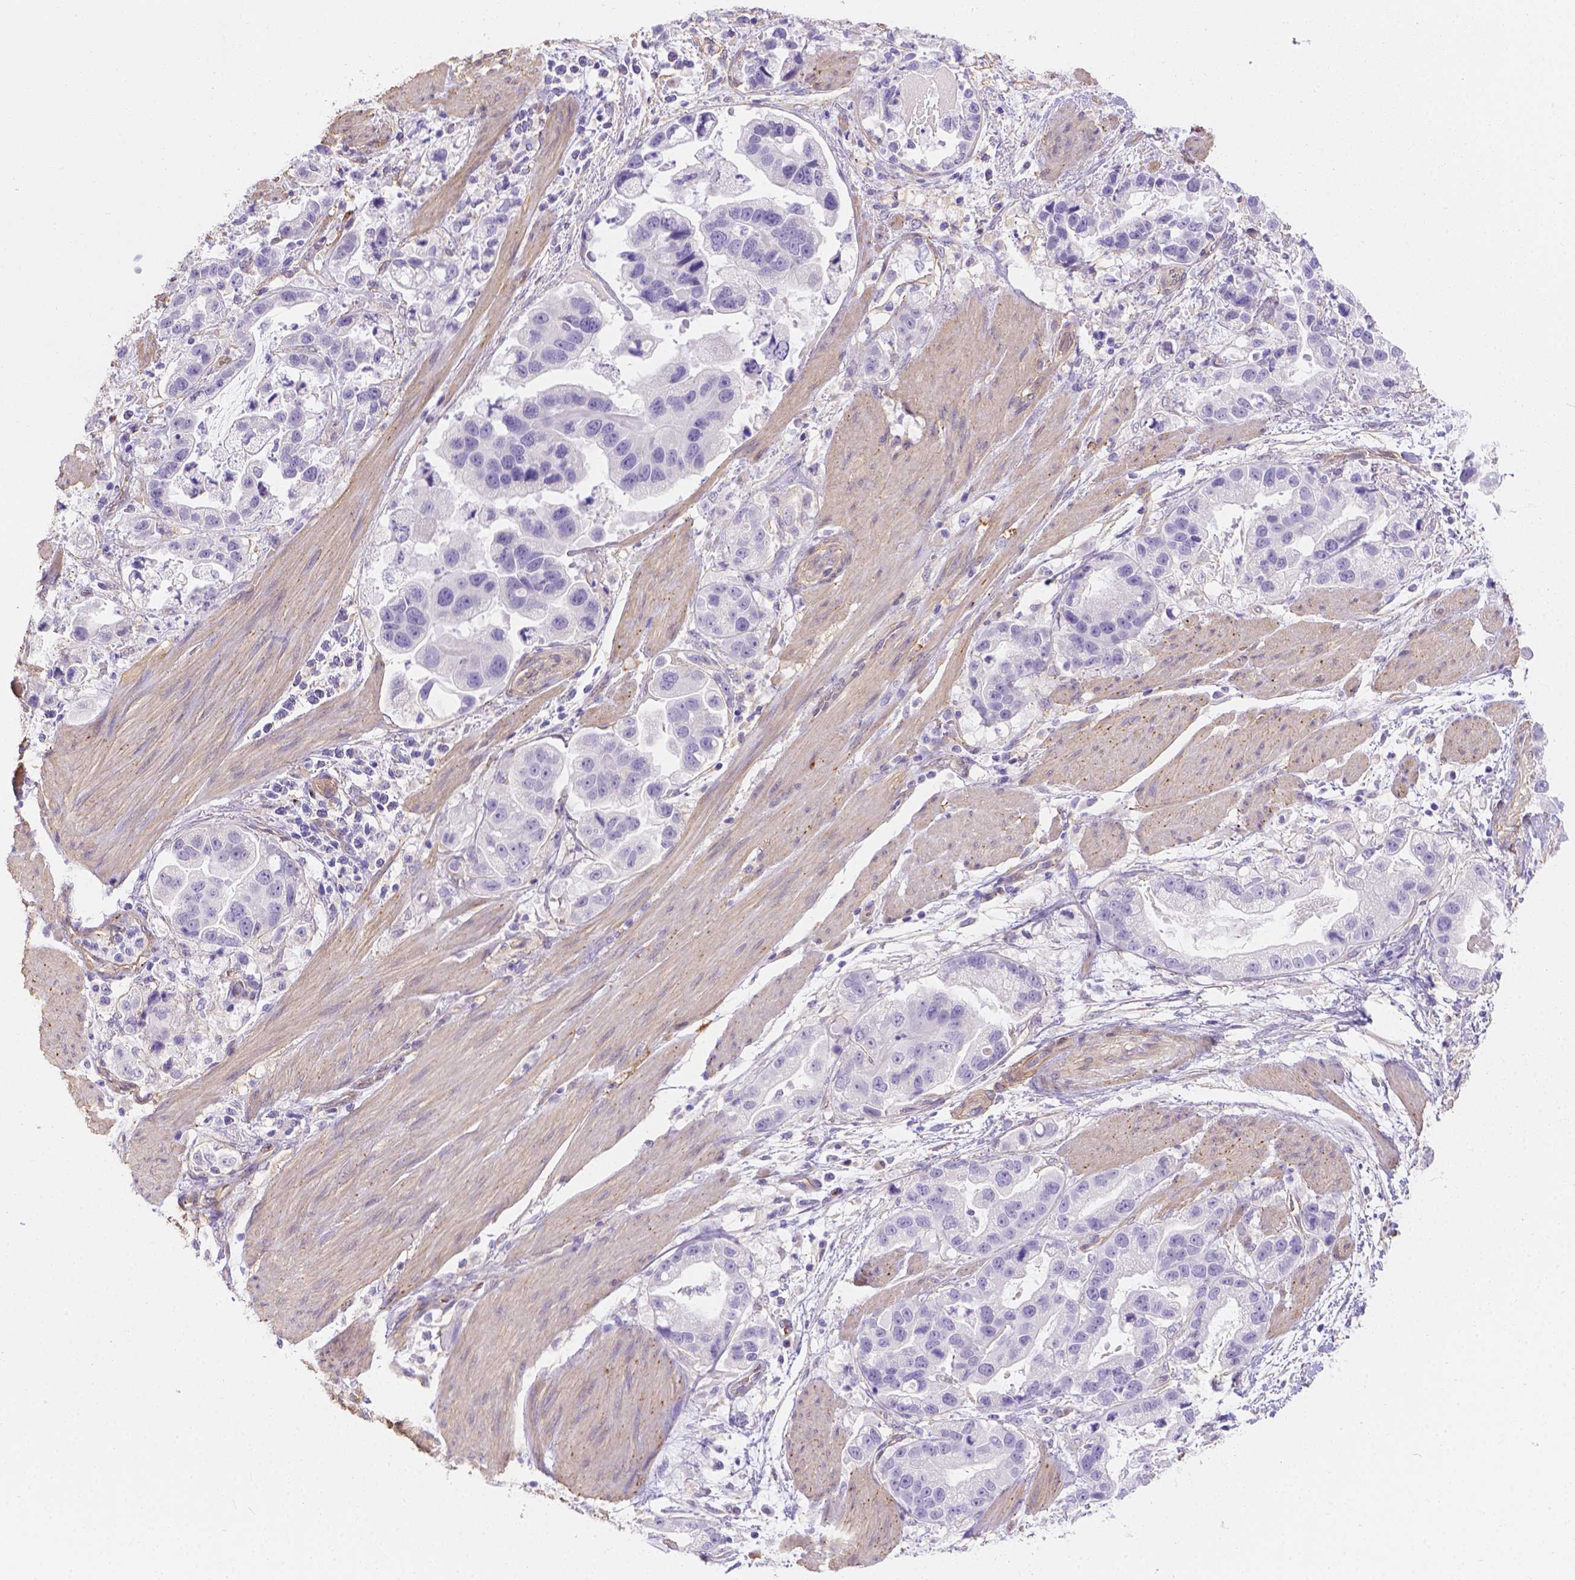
{"staining": {"intensity": "negative", "quantity": "none", "location": "none"}, "tissue": "stomach cancer", "cell_type": "Tumor cells", "image_type": "cancer", "snomed": [{"axis": "morphology", "description": "Adenocarcinoma, NOS"}, {"axis": "topography", "description": "Stomach"}], "caption": "IHC photomicrograph of adenocarcinoma (stomach) stained for a protein (brown), which displays no positivity in tumor cells.", "gene": "SLC40A1", "patient": {"sex": "male", "age": 59}}